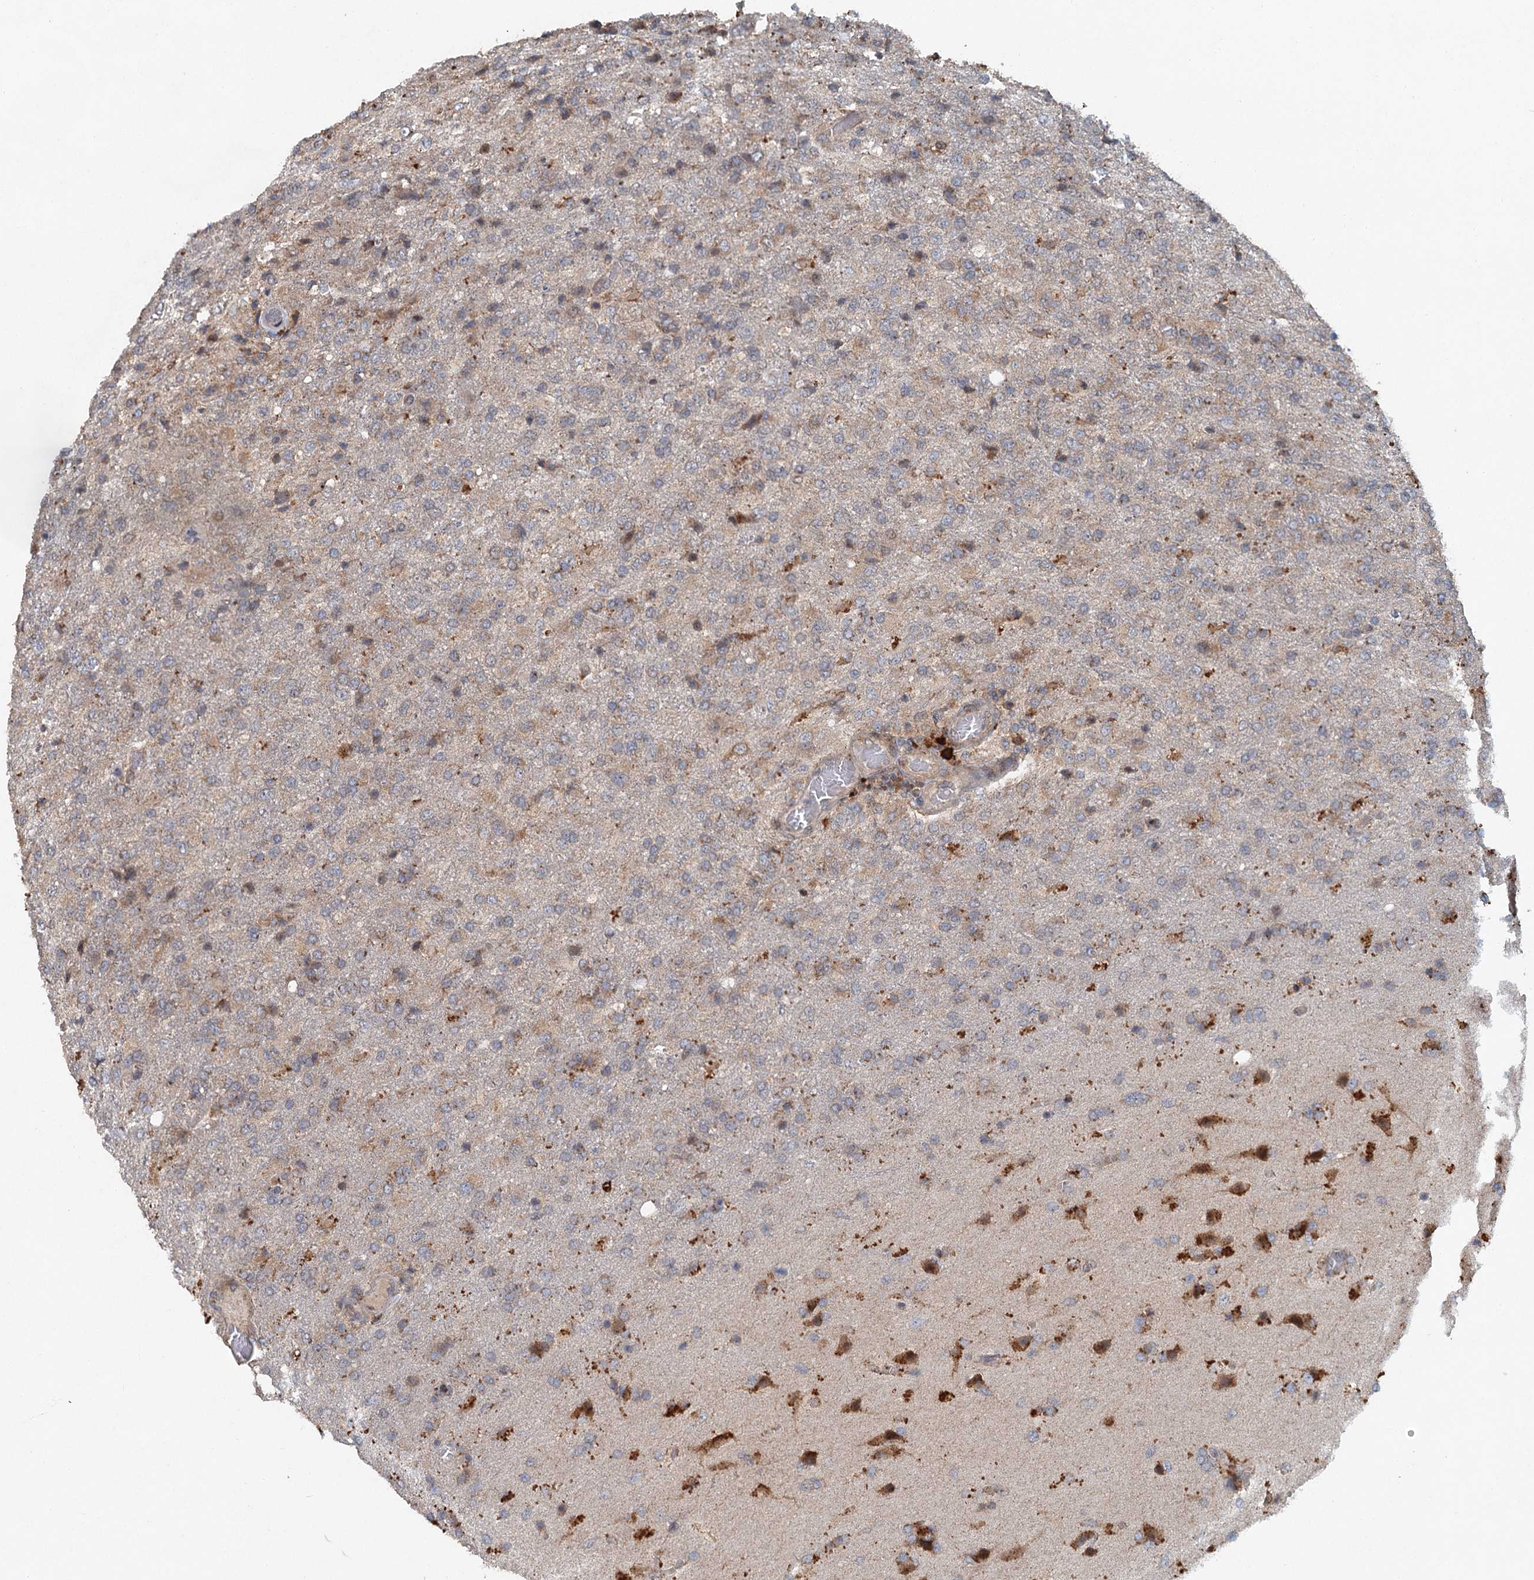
{"staining": {"intensity": "weak", "quantity": "<25%", "location": "cytoplasmic/membranous"}, "tissue": "glioma", "cell_type": "Tumor cells", "image_type": "cancer", "snomed": [{"axis": "morphology", "description": "Glioma, malignant, High grade"}, {"axis": "topography", "description": "Brain"}], "caption": "Tumor cells are negative for brown protein staining in malignant glioma (high-grade). (DAB (3,3'-diaminobenzidine) immunohistochemistry with hematoxylin counter stain).", "gene": "SRPX2", "patient": {"sex": "female", "age": 74}}